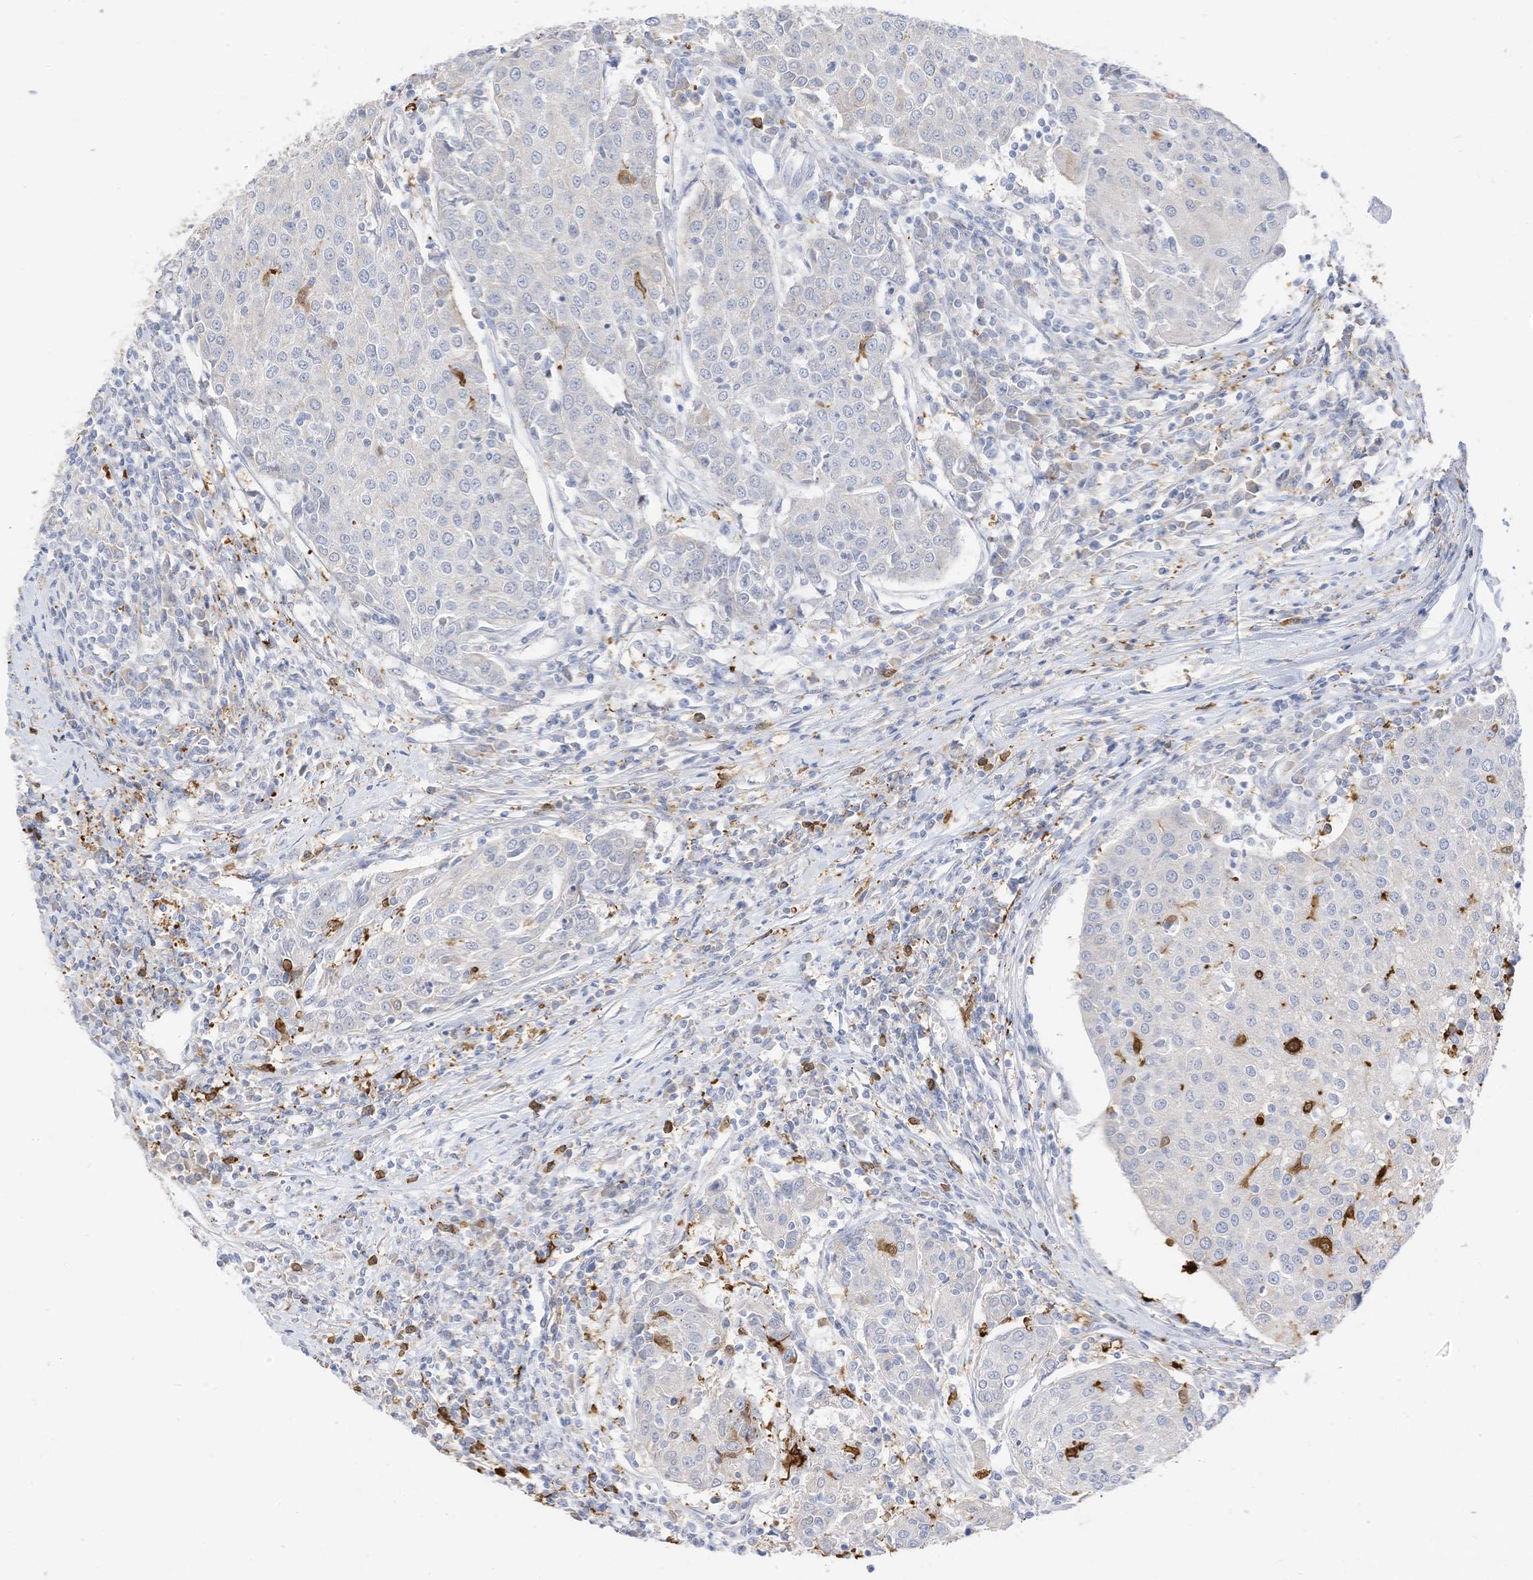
{"staining": {"intensity": "negative", "quantity": "none", "location": "none"}, "tissue": "urothelial cancer", "cell_type": "Tumor cells", "image_type": "cancer", "snomed": [{"axis": "morphology", "description": "Urothelial carcinoma, High grade"}, {"axis": "topography", "description": "Urinary bladder"}], "caption": "Human urothelial carcinoma (high-grade) stained for a protein using immunohistochemistry exhibits no expression in tumor cells.", "gene": "ATP13A1", "patient": {"sex": "female", "age": 85}}